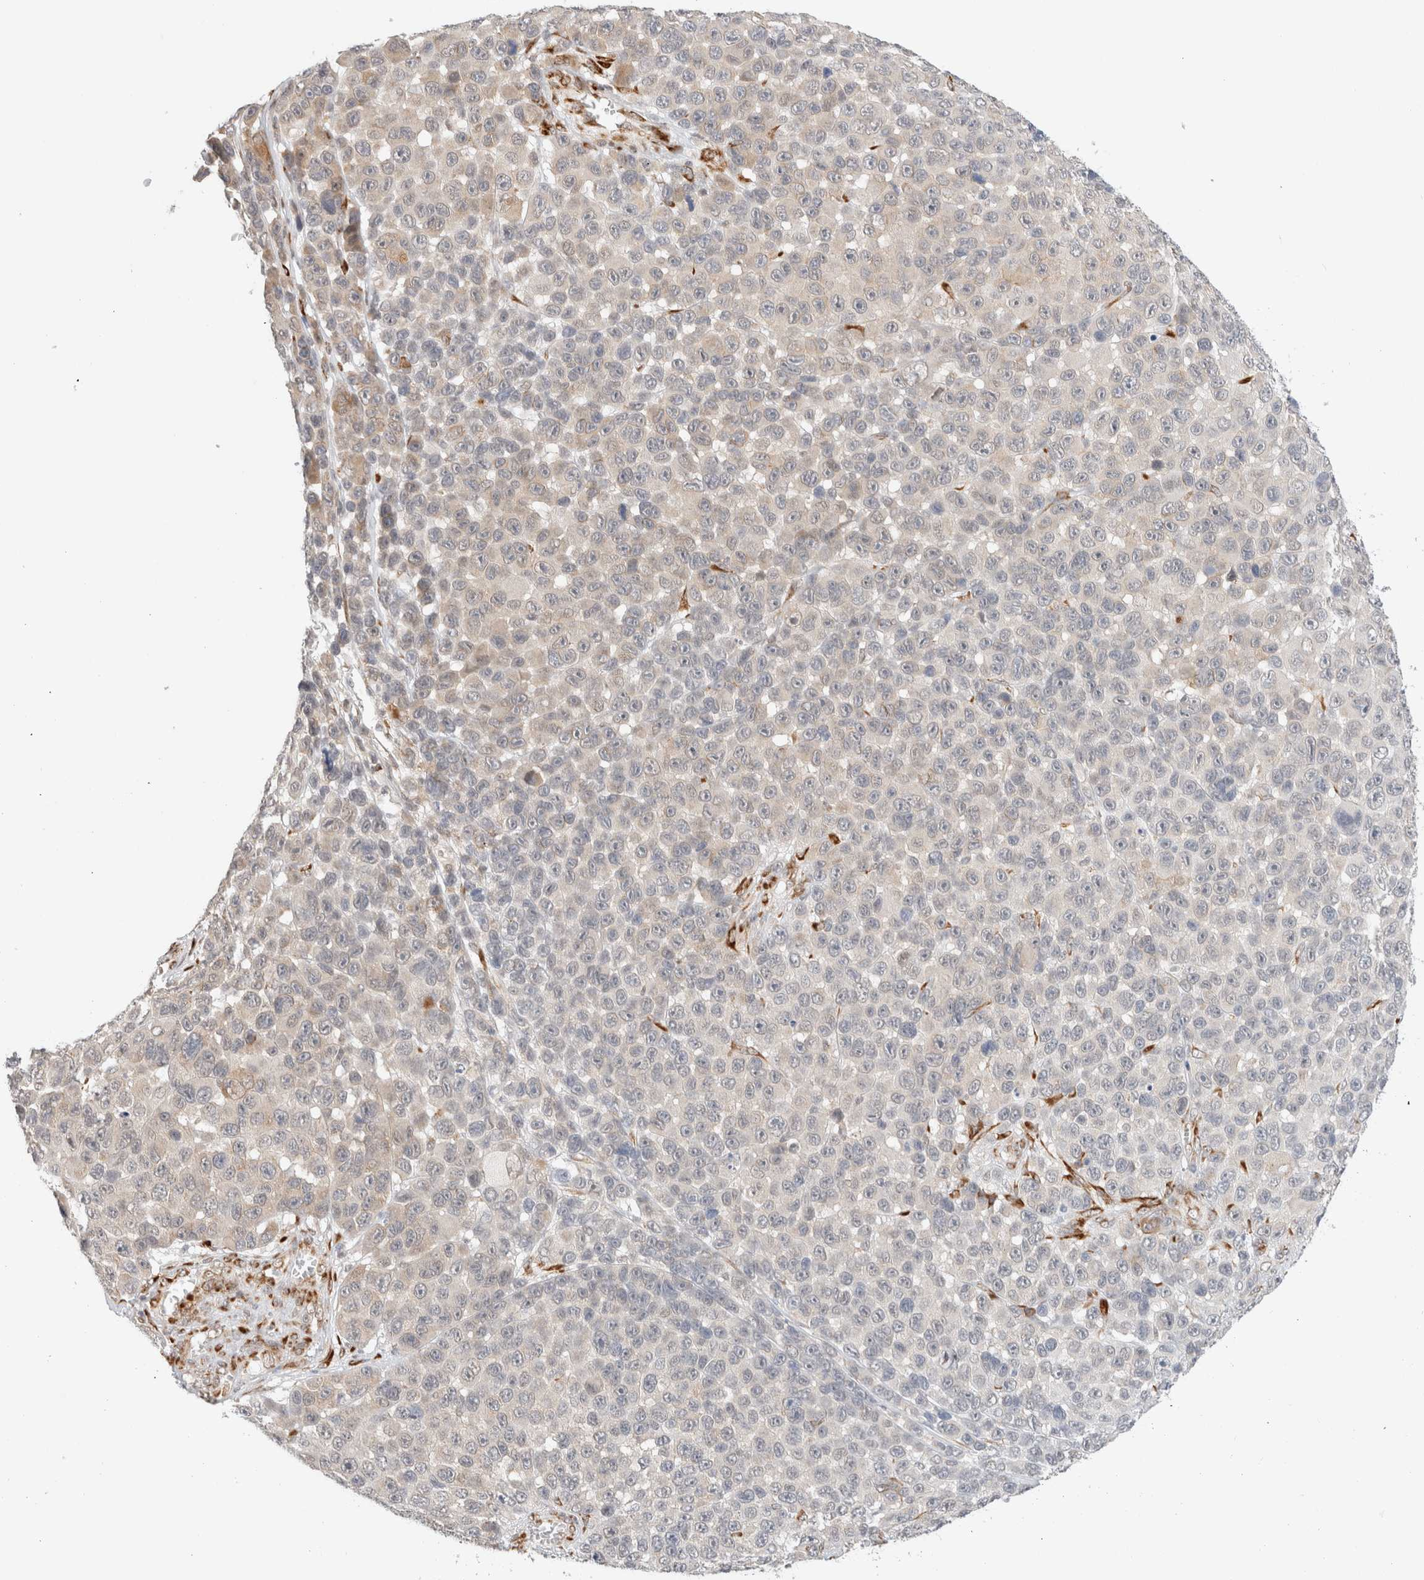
{"staining": {"intensity": "weak", "quantity": "<25%", "location": "cytoplasmic/membranous,nuclear"}, "tissue": "melanoma", "cell_type": "Tumor cells", "image_type": "cancer", "snomed": [{"axis": "morphology", "description": "Malignant melanoma, NOS"}, {"axis": "topography", "description": "Skin"}], "caption": "Malignant melanoma stained for a protein using IHC exhibits no positivity tumor cells.", "gene": "HDLBP", "patient": {"sex": "male", "age": 53}}